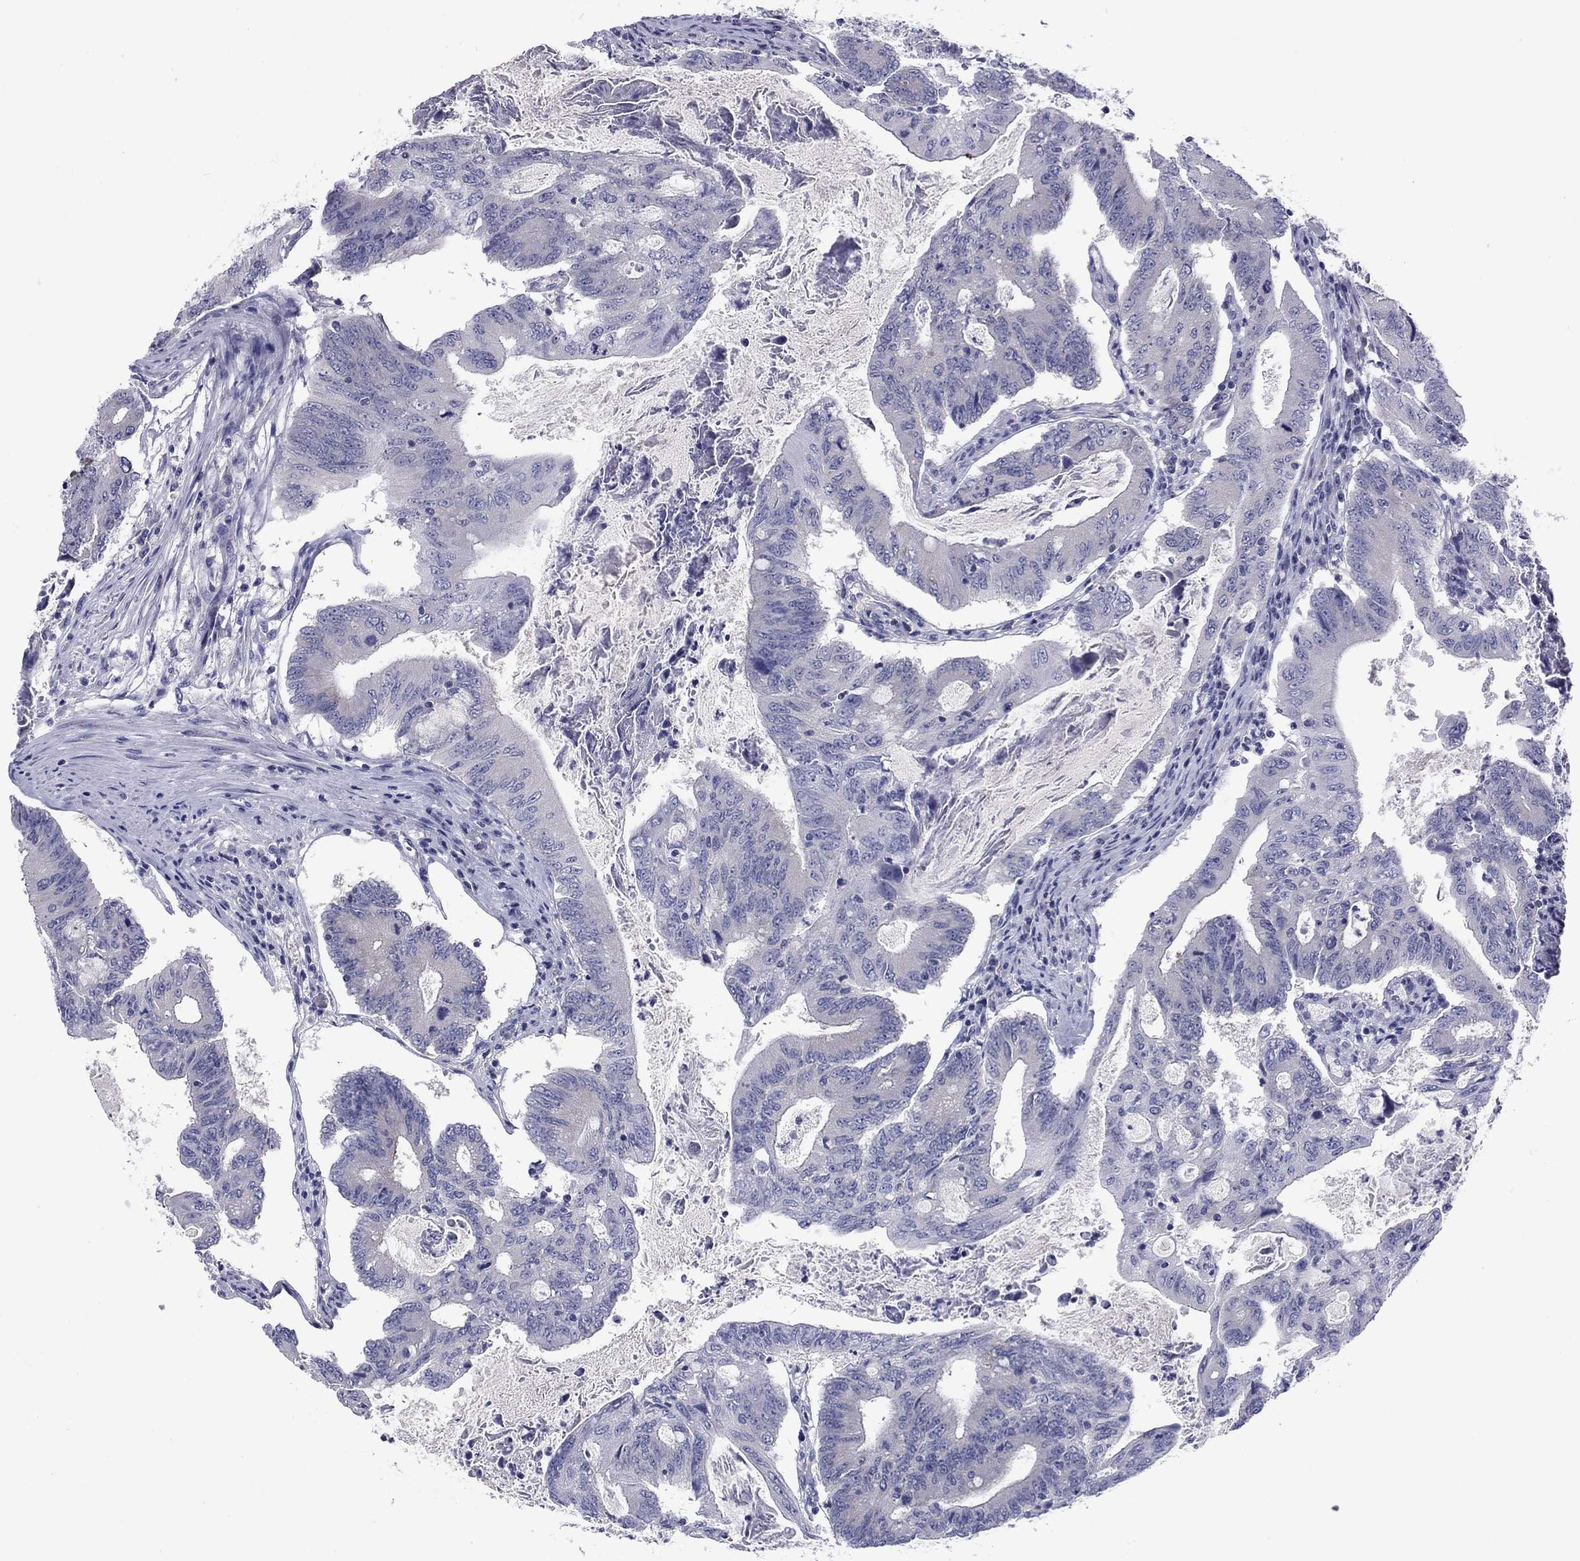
{"staining": {"intensity": "negative", "quantity": "none", "location": "none"}, "tissue": "colorectal cancer", "cell_type": "Tumor cells", "image_type": "cancer", "snomed": [{"axis": "morphology", "description": "Adenocarcinoma, NOS"}, {"axis": "topography", "description": "Colon"}], "caption": "Immunohistochemical staining of adenocarcinoma (colorectal) exhibits no significant positivity in tumor cells. (Stains: DAB IHC with hematoxylin counter stain, Microscopy: brightfield microscopy at high magnification).", "gene": "CACNA1A", "patient": {"sex": "female", "age": 70}}